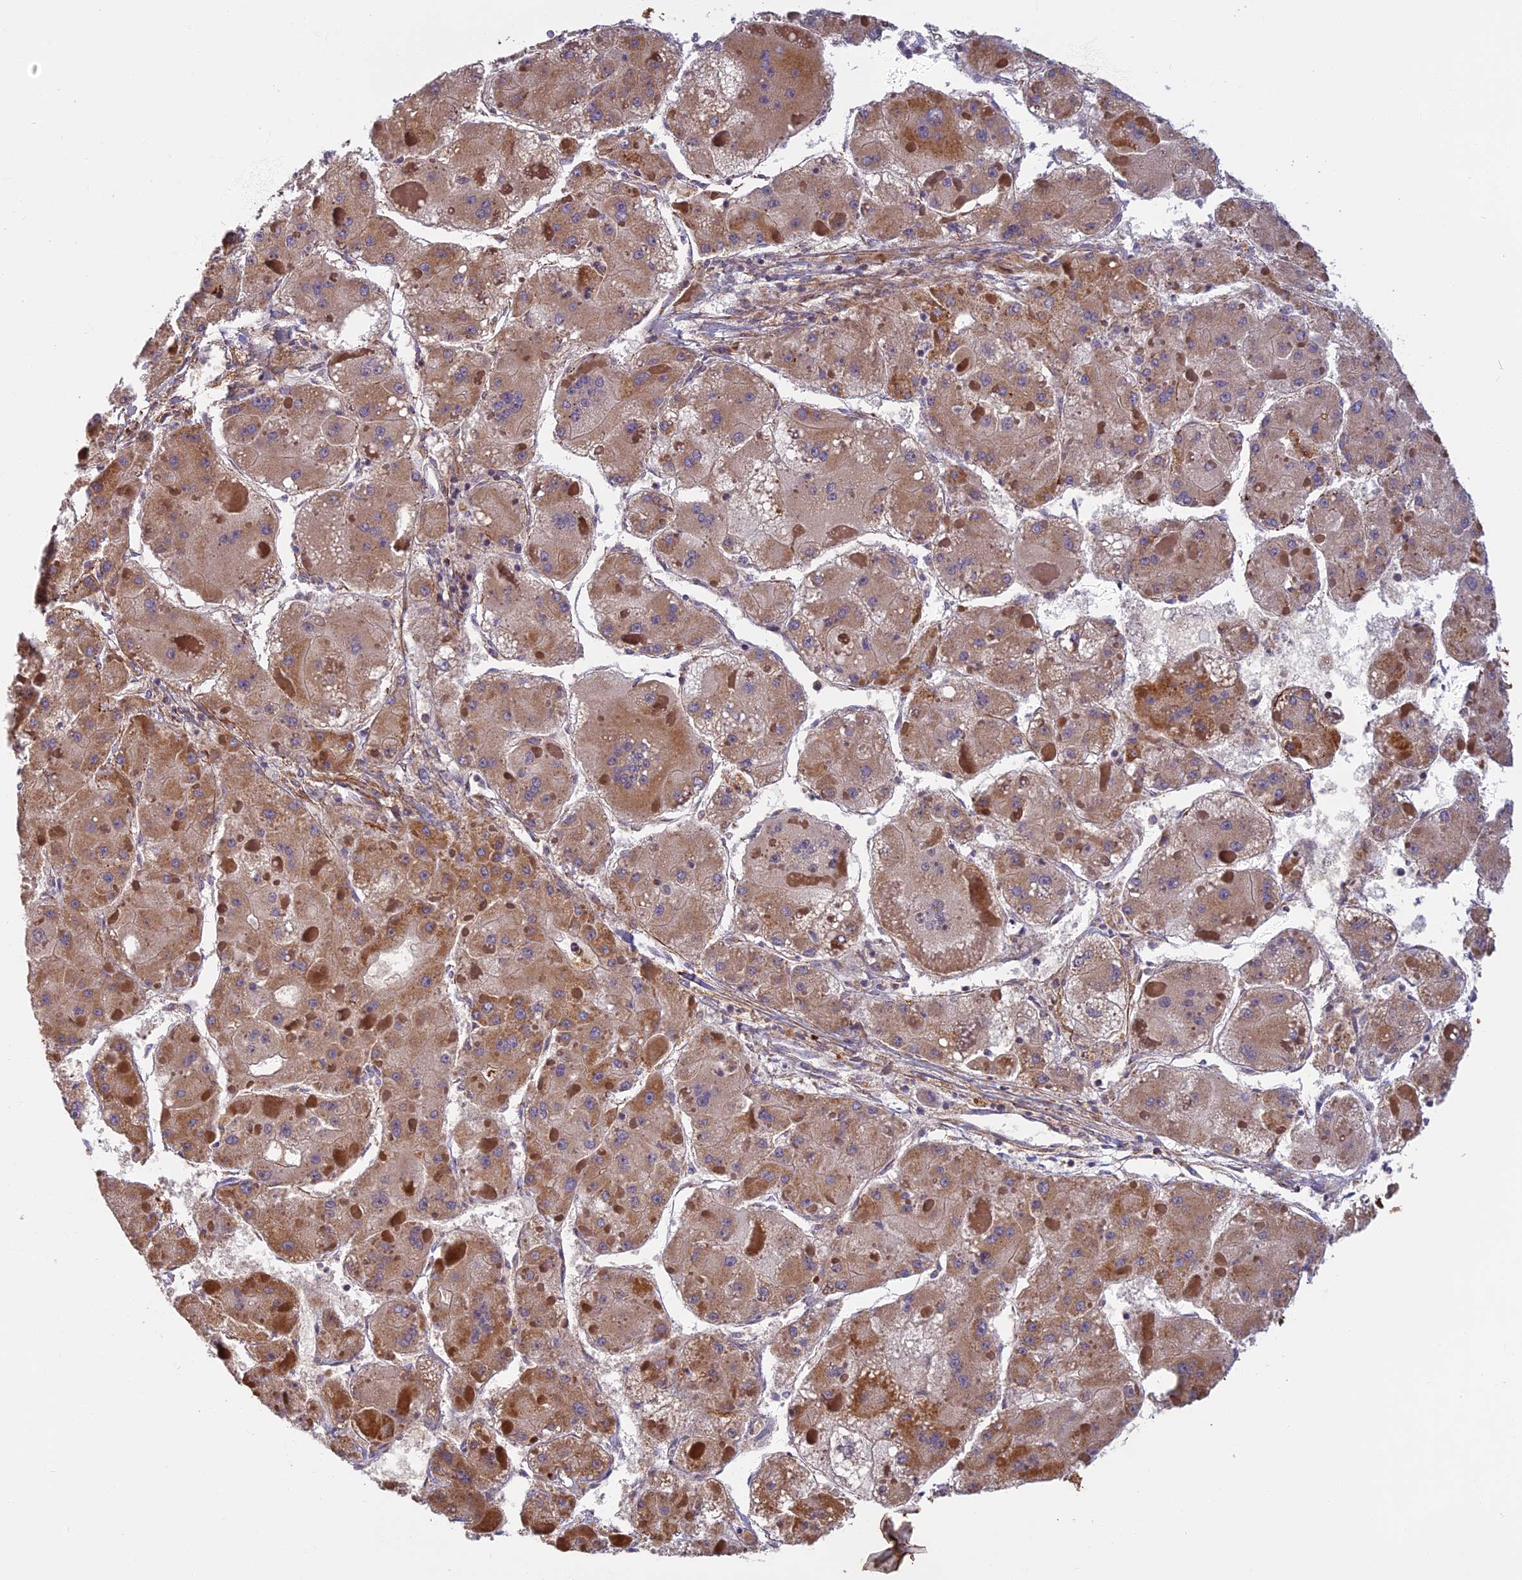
{"staining": {"intensity": "moderate", "quantity": ">75%", "location": "cytoplasmic/membranous"}, "tissue": "liver cancer", "cell_type": "Tumor cells", "image_type": "cancer", "snomed": [{"axis": "morphology", "description": "Carcinoma, Hepatocellular, NOS"}, {"axis": "topography", "description": "Liver"}], "caption": "Human hepatocellular carcinoma (liver) stained for a protein (brown) displays moderate cytoplasmic/membranous positive positivity in about >75% of tumor cells.", "gene": "EDAR", "patient": {"sex": "female", "age": 73}}